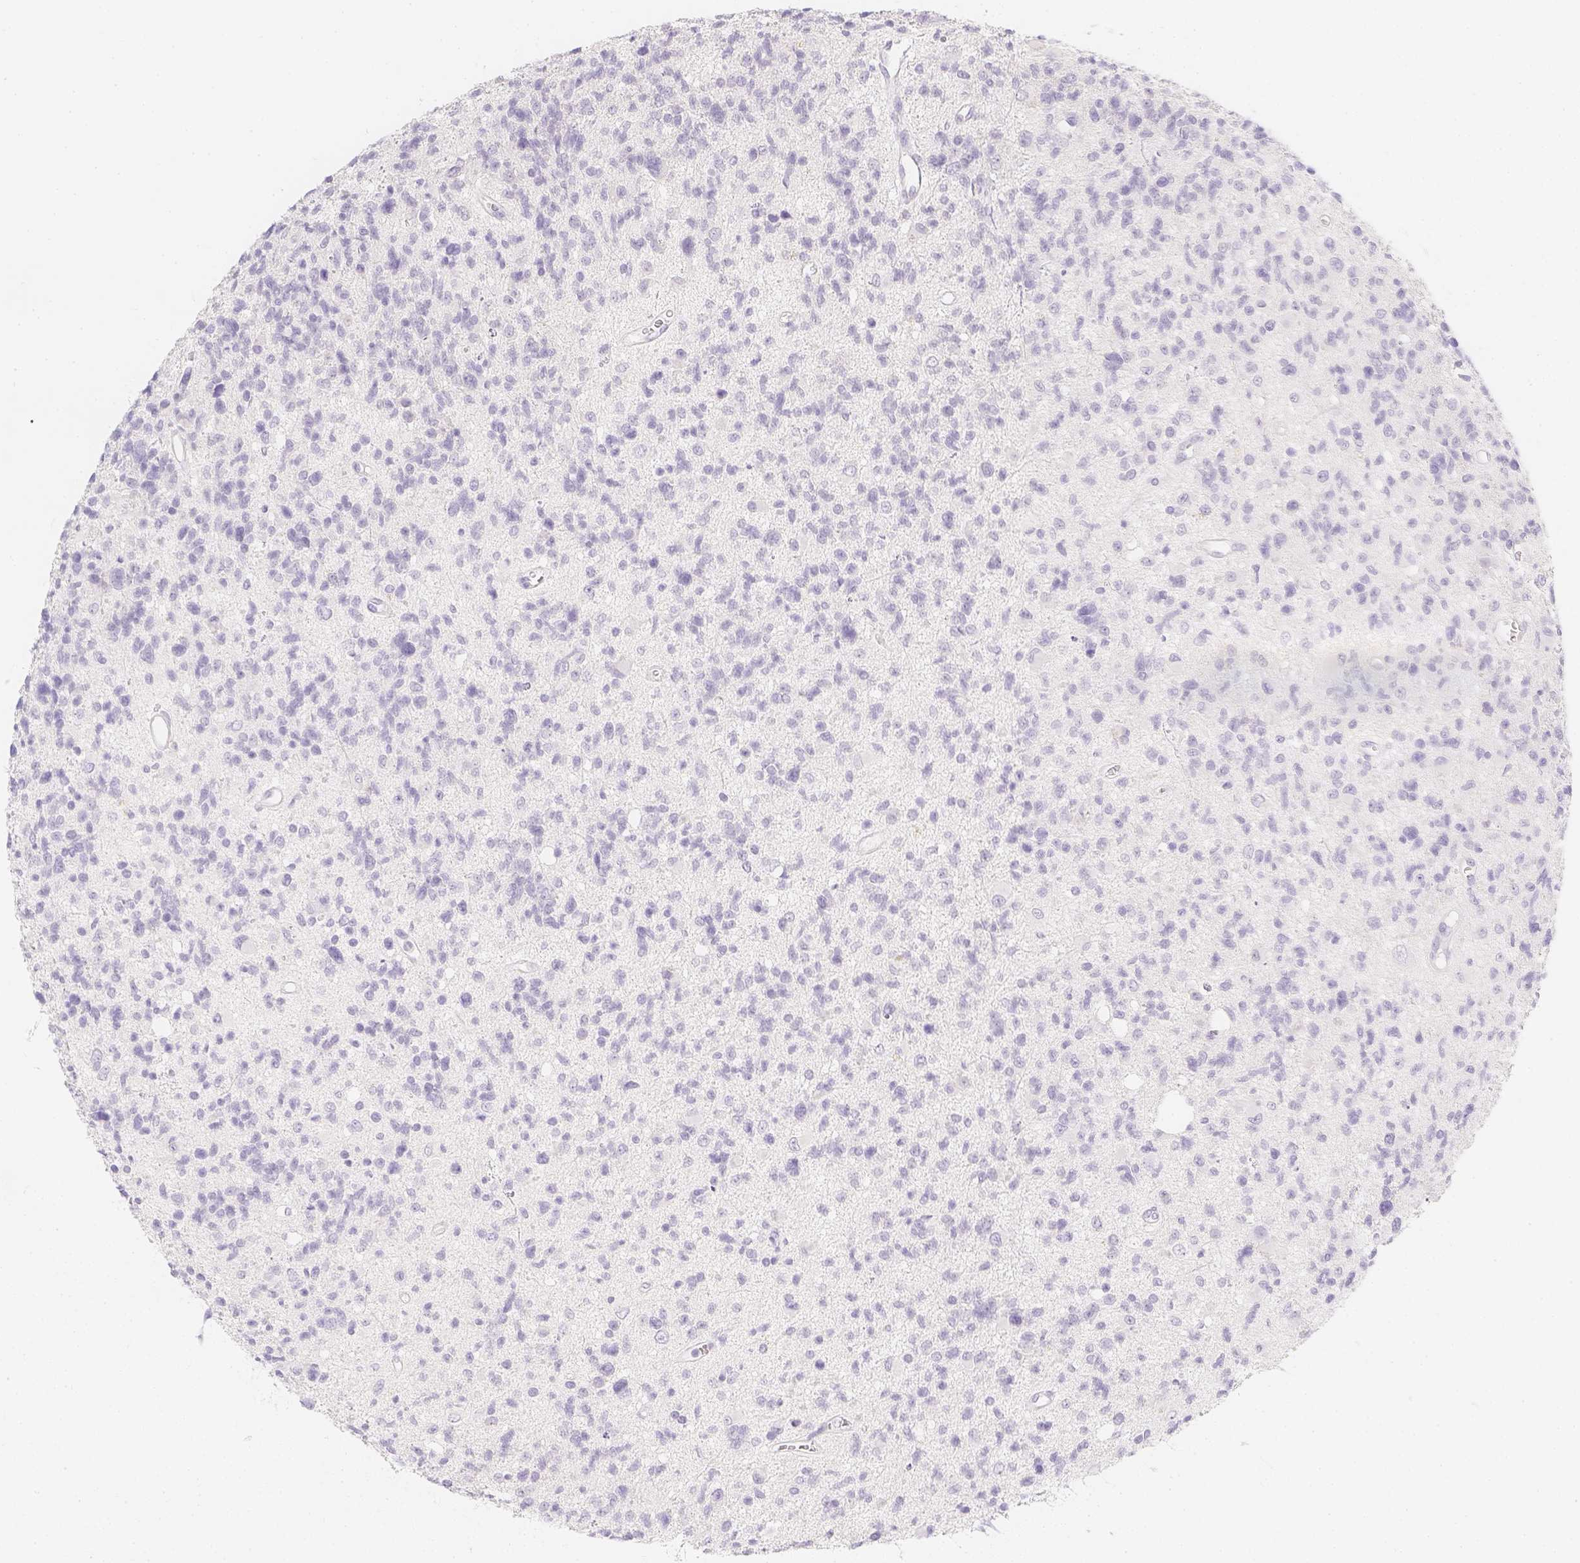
{"staining": {"intensity": "negative", "quantity": "none", "location": "none"}, "tissue": "glioma", "cell_type": "Tumor cells", "image_type": "cancer", "snomed": [{"axis": "morphology", "description": "Glioma, malignant, High grade"}, {"axis": "topography", "description": "Brain"}], "caption": "IHC micrograph of malignant glioma (high-grade) stained for a protein (brown), which displays no positivity in tumor cells. Nuclei are stained in blue.", "gene": "SLC18A1", "patient": {"sex": "male", "age": 29}}